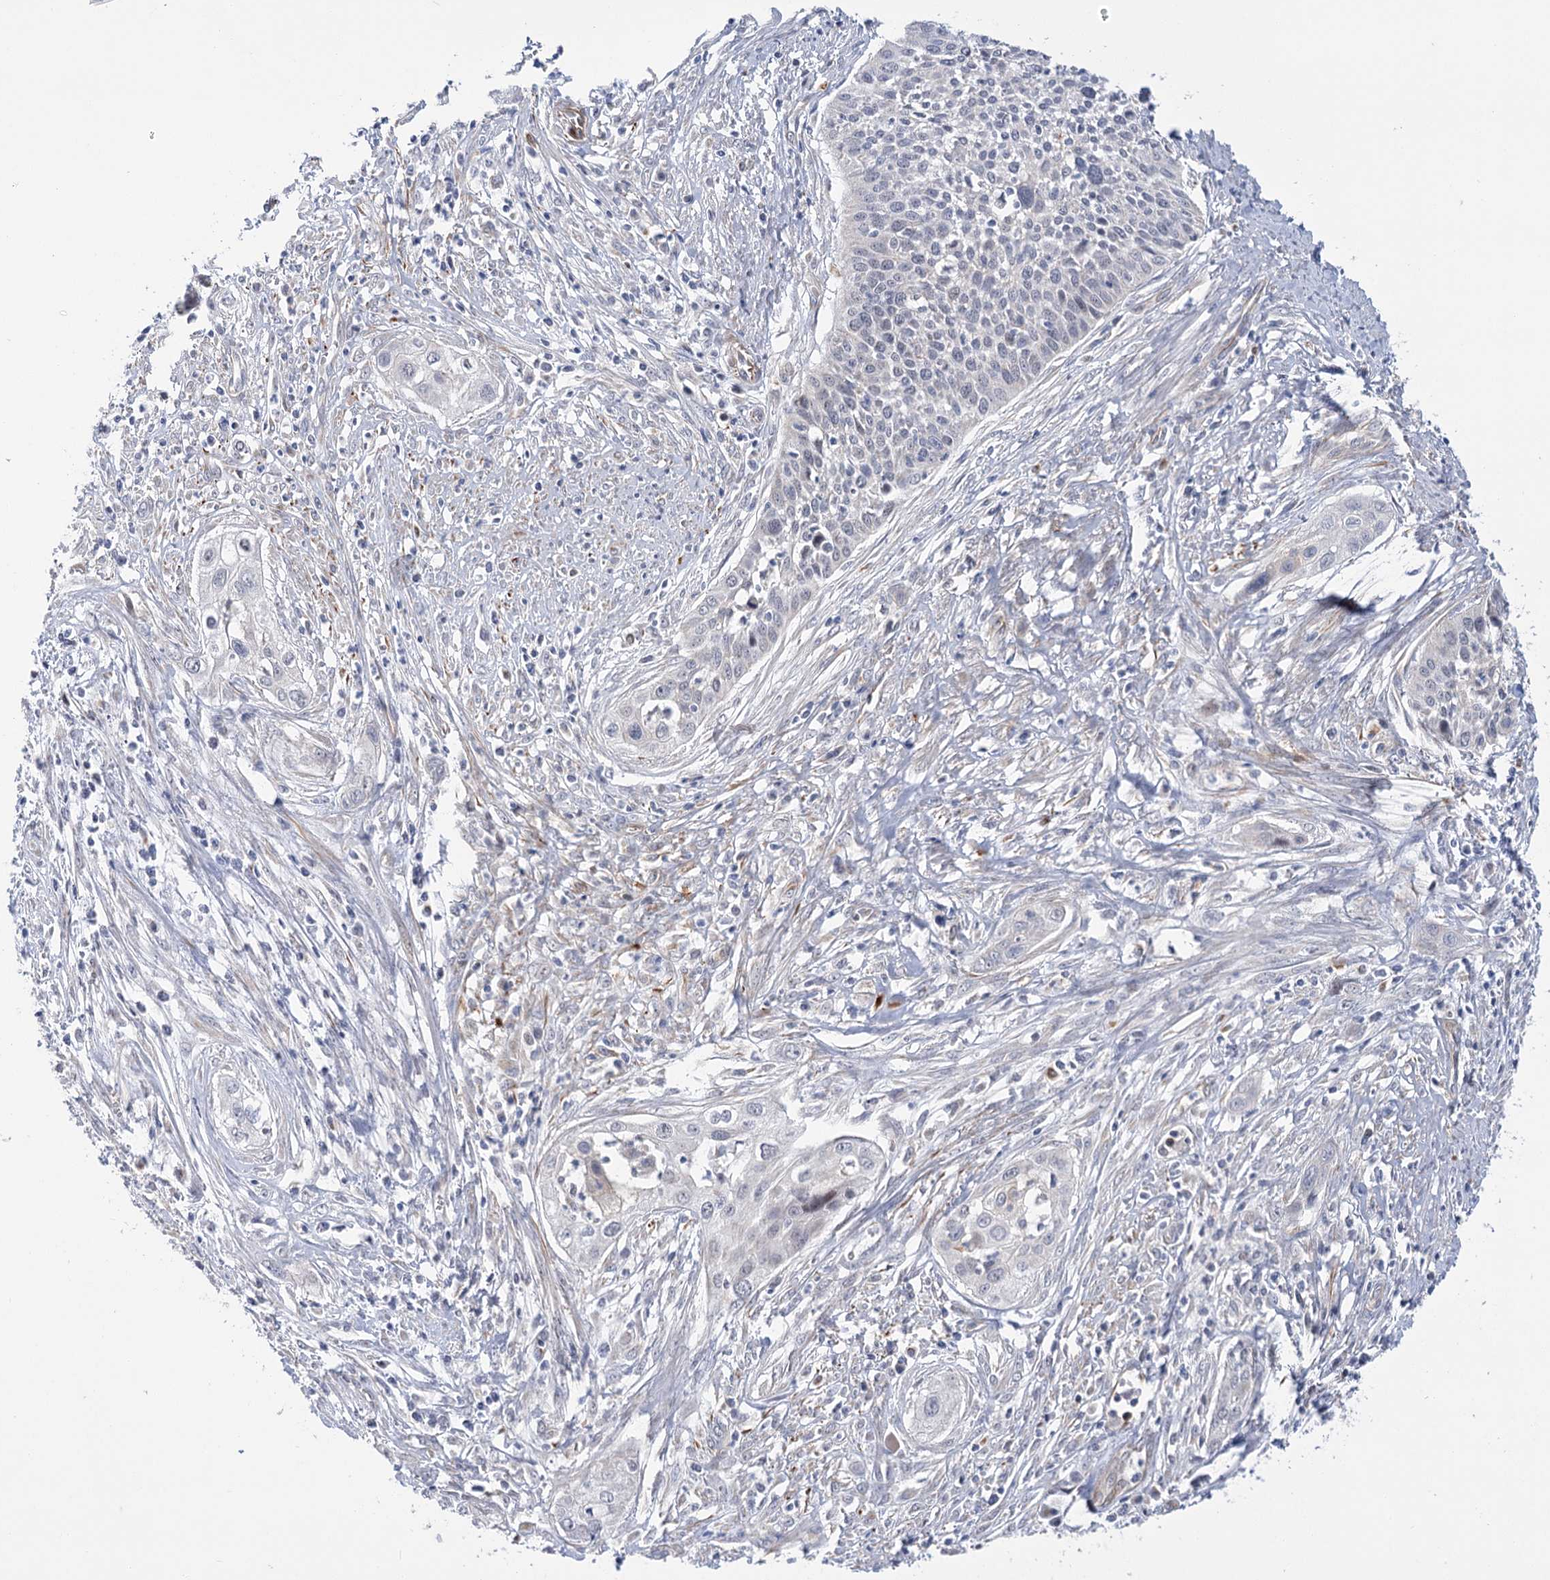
{"staining": {"intensity": "negative", "quantity": "none", "location": "none"}, "tissue": "cervical cancer", "cell_type": "Tumor cells", "image_type": "cancer", "snomed": [{"axis": "morphology", "description": "Squamous cell carcinoma, NOS"}, {"axis": "topography", "description": "Cervix"}], "caption": "The photomicrograph exhibits no staining of tumor cells in cervical squamous cell carcinoma.", "gene": "ECHDC3", "patient": {"sex": "female", "age": 34}}